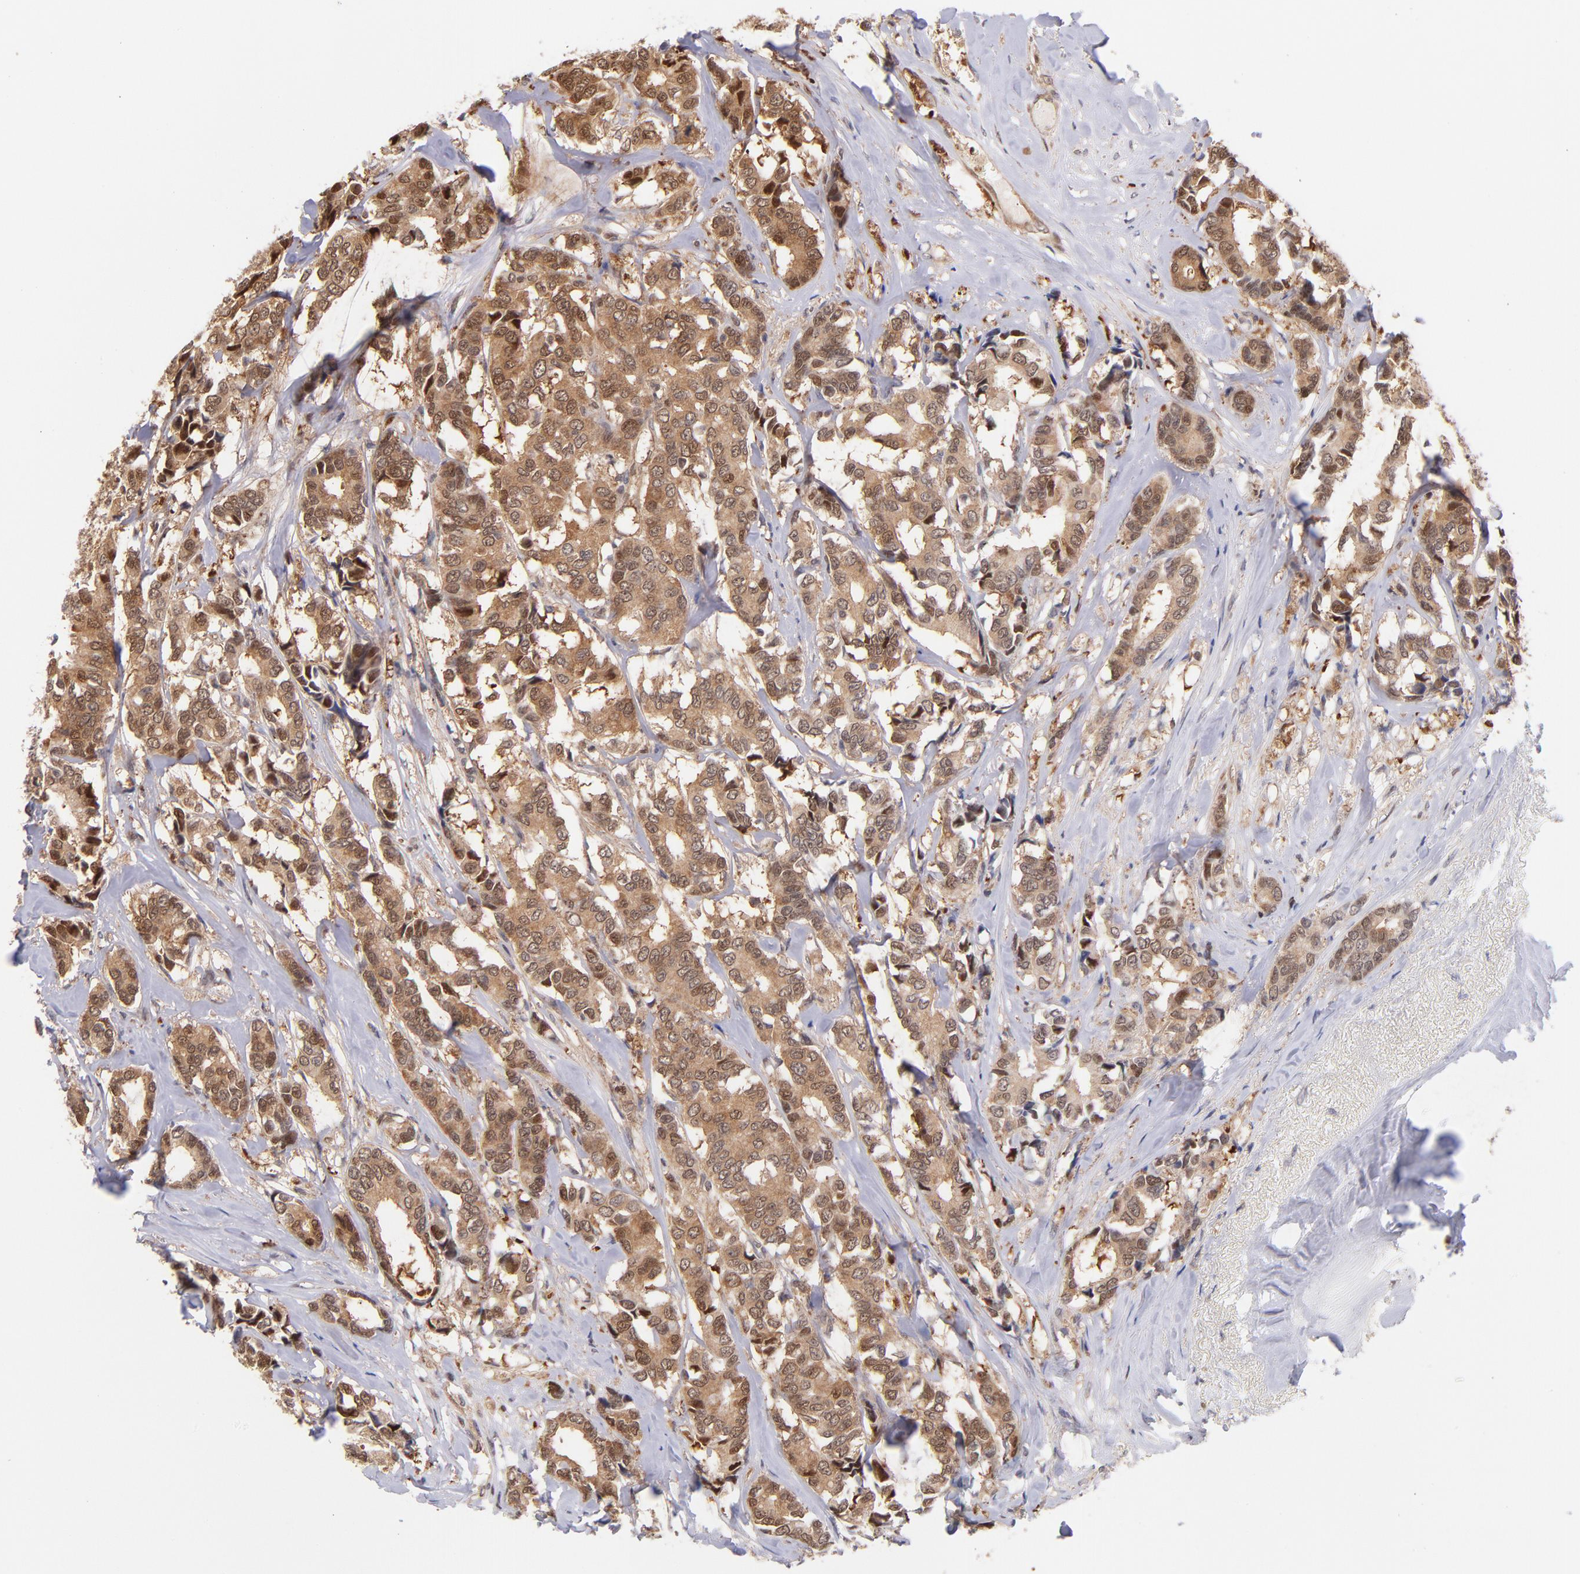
{"staining": {"intensity": "moderate", "quantity": ">75%", "location": "cytoplasmic/membranous,nuclear"}, "tissue": "breast cancer", "cell_type": "Tumor cells", "image_type": "cancer", "snomed": [{"axis": "morphology", "description": "Duct carcinoma"}, {"axis": "topography", "description": "Breast"}], "caption": "IHC (DAB (3,3'-diaminobenzidine)) staining of breast cancer exhibits moderate cytoplasmic/membranous and nuclear protein expression in approximately >75% of tumor cells. Nuclei are stained in blue.", "gene": "YWHAB", "patient": {"sex": "female", "age": 87}}